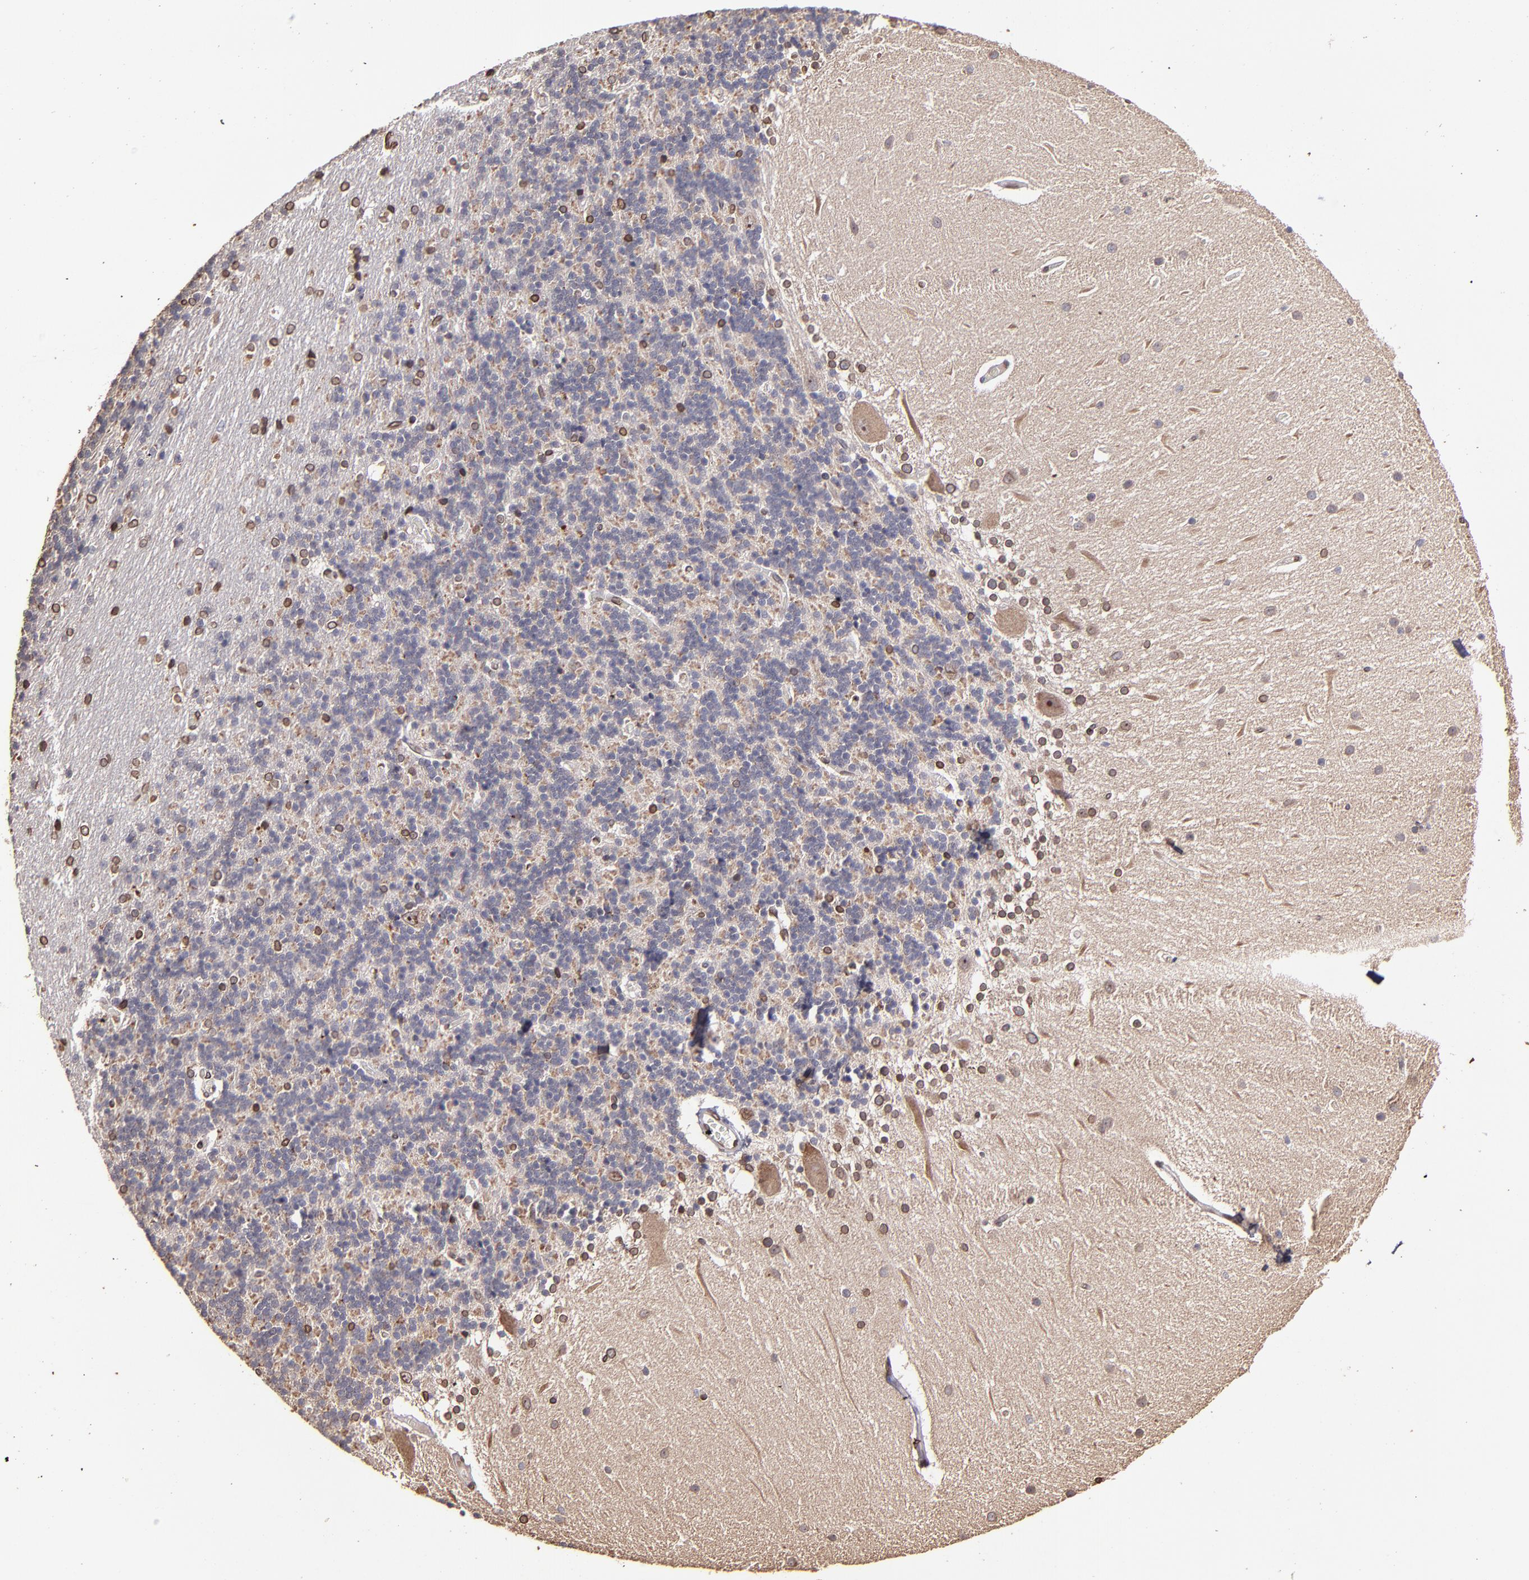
{"staining": {"intensity": "moderate", "quantity": "<25%", "location": "nuclear"}, "tissue": "cerebellum", "cell_type": "Cells in granular layer", "image_type": "normal", "snomed": [{"axis": "morphology", "description": "Normal tissue, NOS"}, {"axis": "topography", "description": "Cerebellum"}], "caption": "Immunohistochemical staining of normal cerebellum shows low levels of moderate nuclear positivity in about <25% of cells in granular layer. (DAB = brown stain, brightfield microscopy at high magnification).", "gene": "PUM3", "patient": {"sex": "female", "age": 54}}